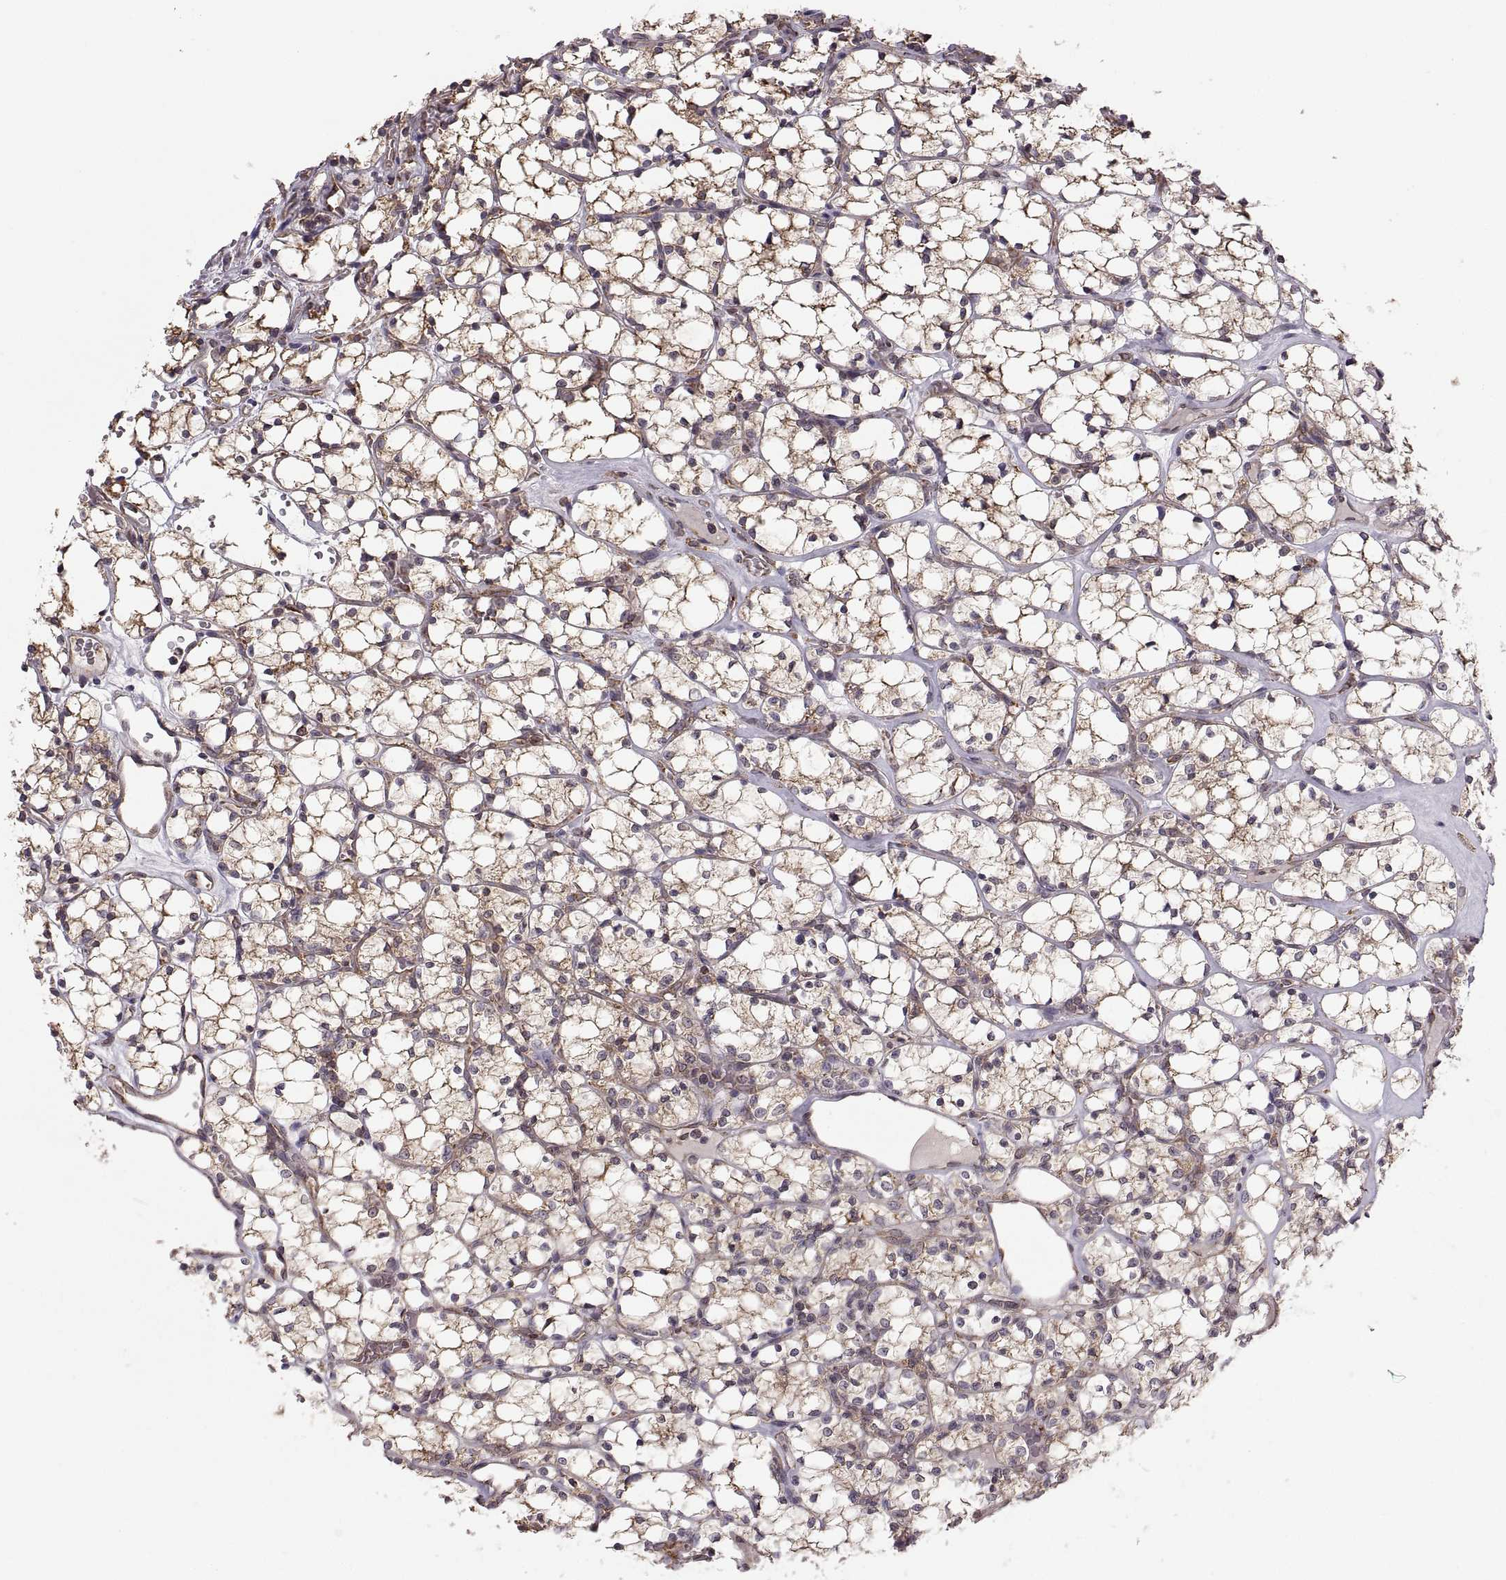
{"staining": {"intensity": "moderate", "quantity": "25%-75%", "location": "cytoplasmic/membranous"}, "tissue": "renal cancer", "cell_type": "Tumor cells", "image_type": "cancer", "snomed": [{"axis": "morphology", "description": "Adenocarcinoma, NOS"}, {"axis": "topography", "description": "Kidney"}], "caption": "Human renal cancer (adenocarcinoma) stained with a protein marker shows moderate staining in tumor cells.", "gene": "PDIA3", "patient": {"sex": "female", "age": 69}}